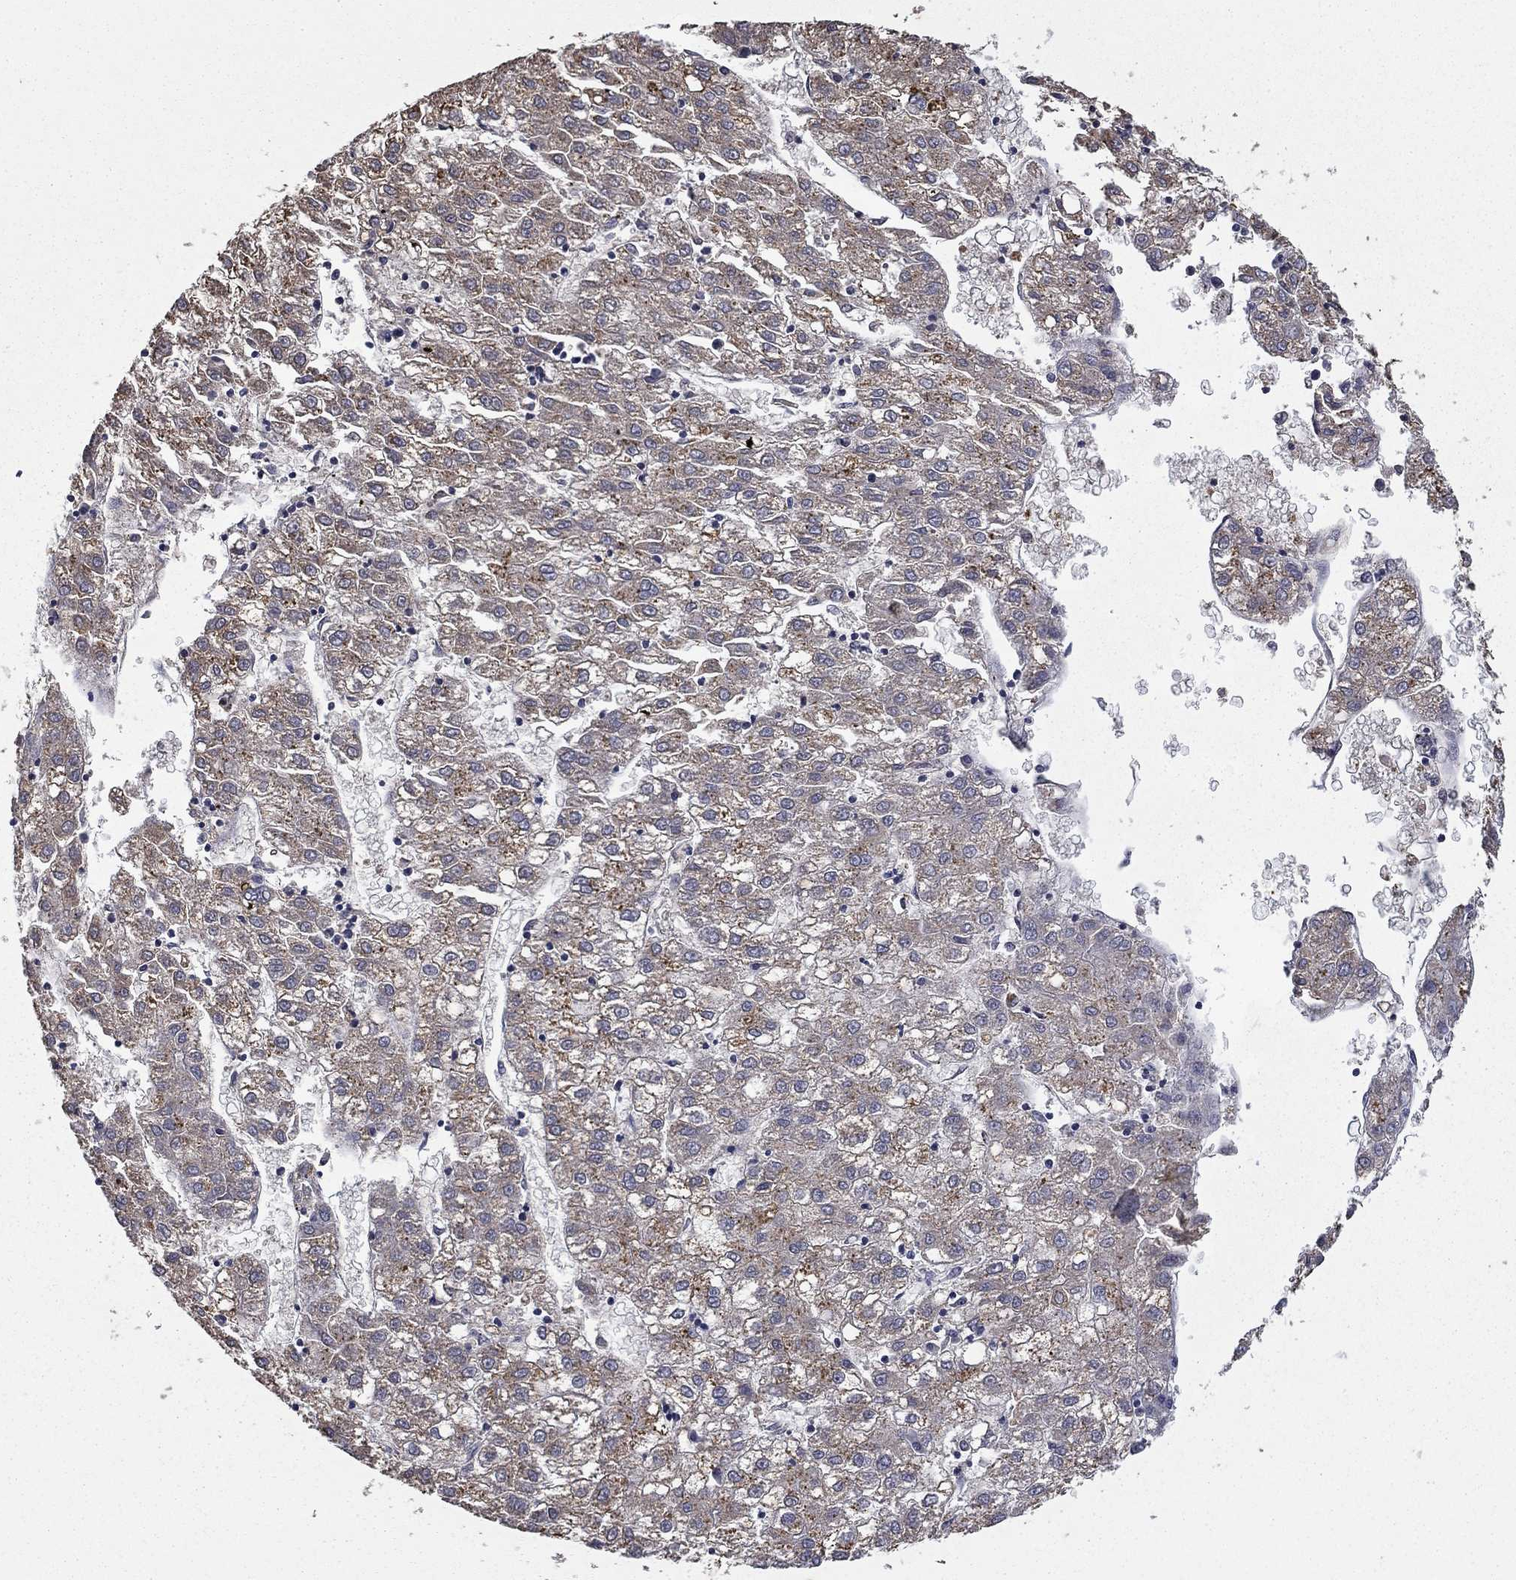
{"staining": {"intensity": "weak", "quantity": ">75%", "location": "cytoplasmic/membranous"}, "tissue": "liver cancer", "cell_type": "Tumor cells", "image_type": "cancer", "snomed": [{"axis": "morphology", "description": "Carcinoma, Hepatocellular, NOS"}, {"axis": "topography", "description": "Liver"}], "caption": "IHC image of neoplastic tissue: human liver cancer (hepatocellular carcinoma) stained using immunohistochemistry (IHC) reveals low levels of weak protein expression localized specifically in the cytoplasmic/membranous of tumor cells, appearing as a cytoplasmic/membranous brown color.", "gene": "MFAP3L", "patient": {"sex": "male", "age": 72}}